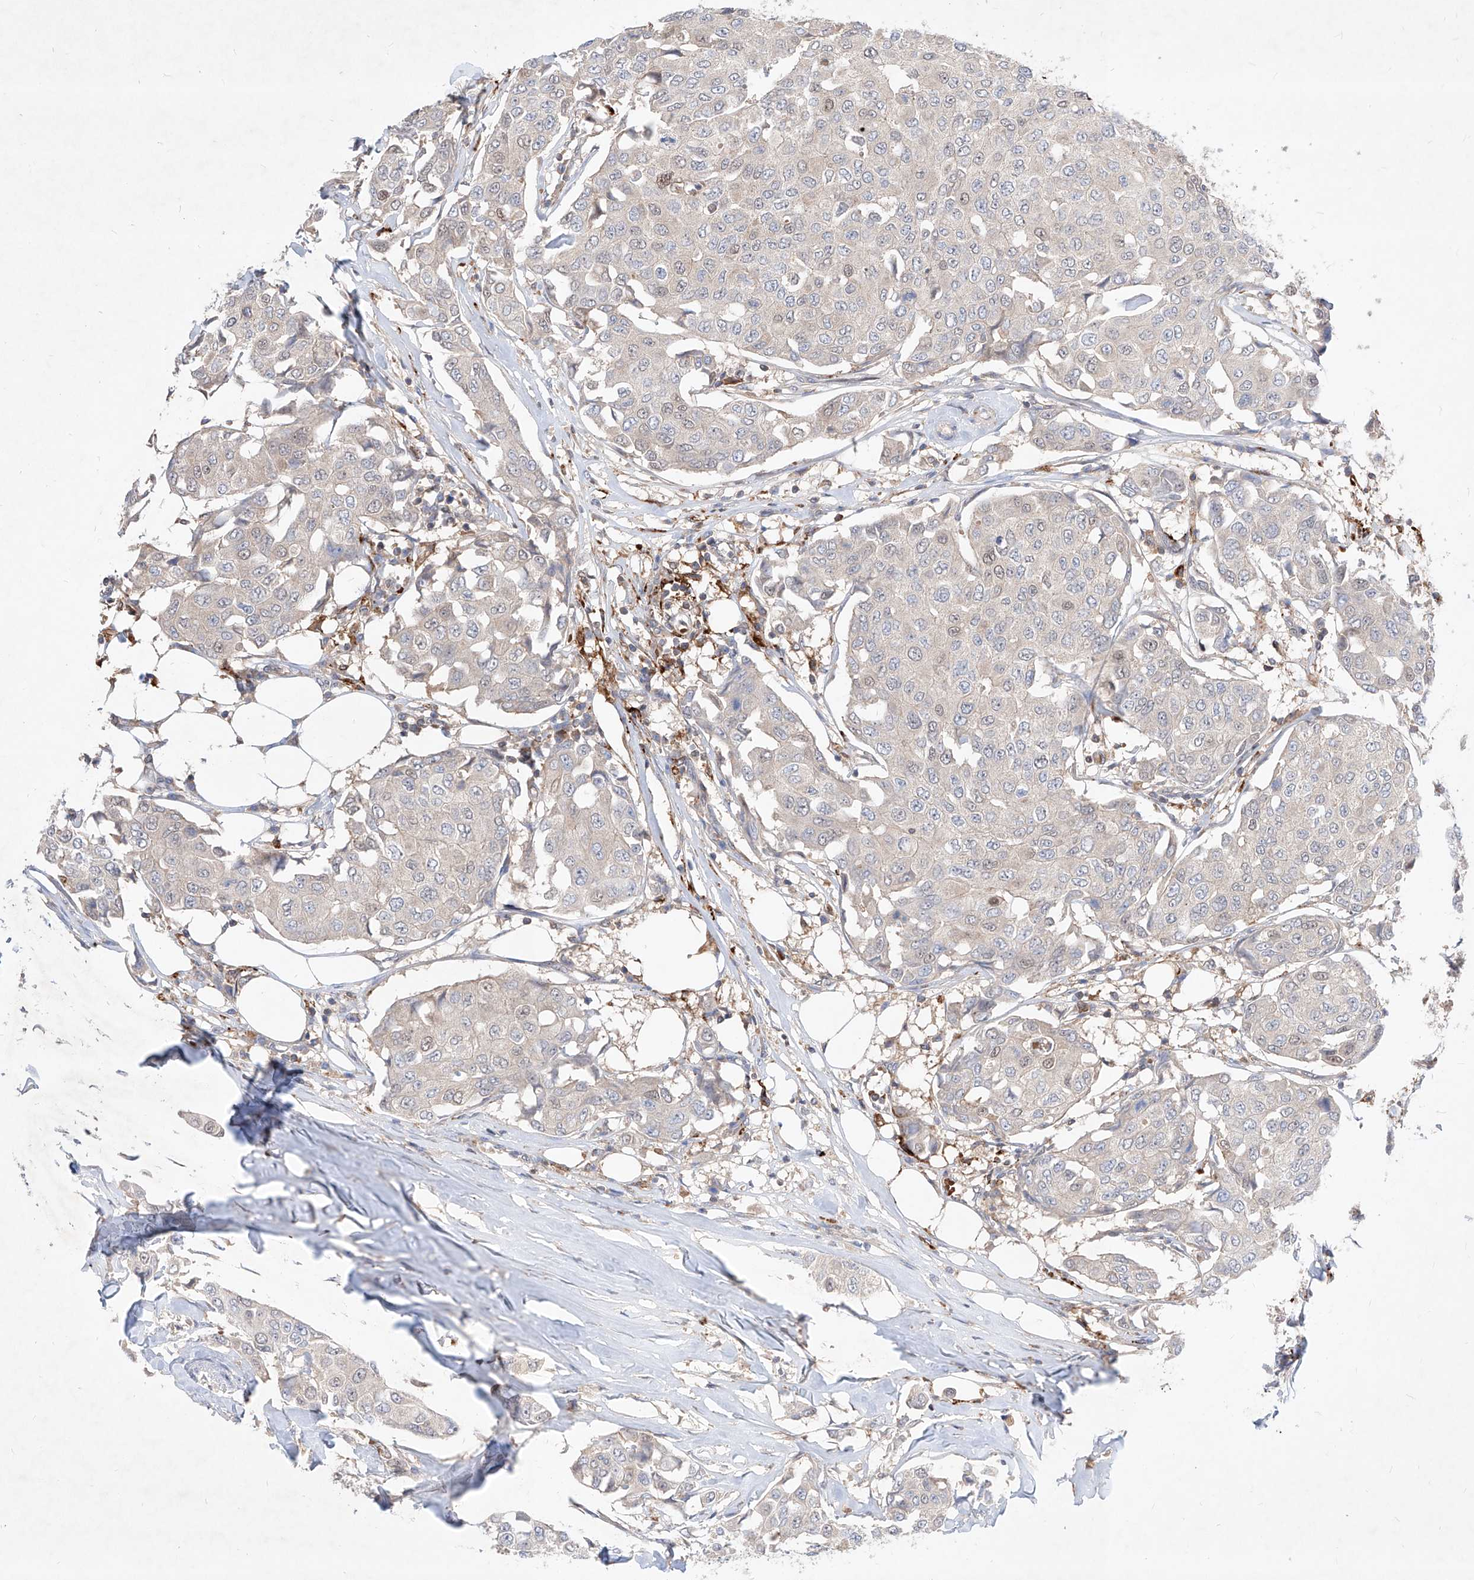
{"staining": {"intensity": "weak", "quantity": "<25%", "location": "nuclear"}, "tissue": "breast cancer", "cell_type": "Tumor cells", "image_type": "cancer", "snomed": [{"axis": "morphology", "description": "Duct carcinoma"}, {"axis": "topography", "description": "Breast"}], "caption": "This photomicrograph is of breast invasive ductal carcinoma stained with immunohistochemistry to label a protein in brown with the nuclei are counter-stained blue. There is no staining in tumor cells.", "gene": "TSNAX", "patient": {"sex": "female", "age": 80}}